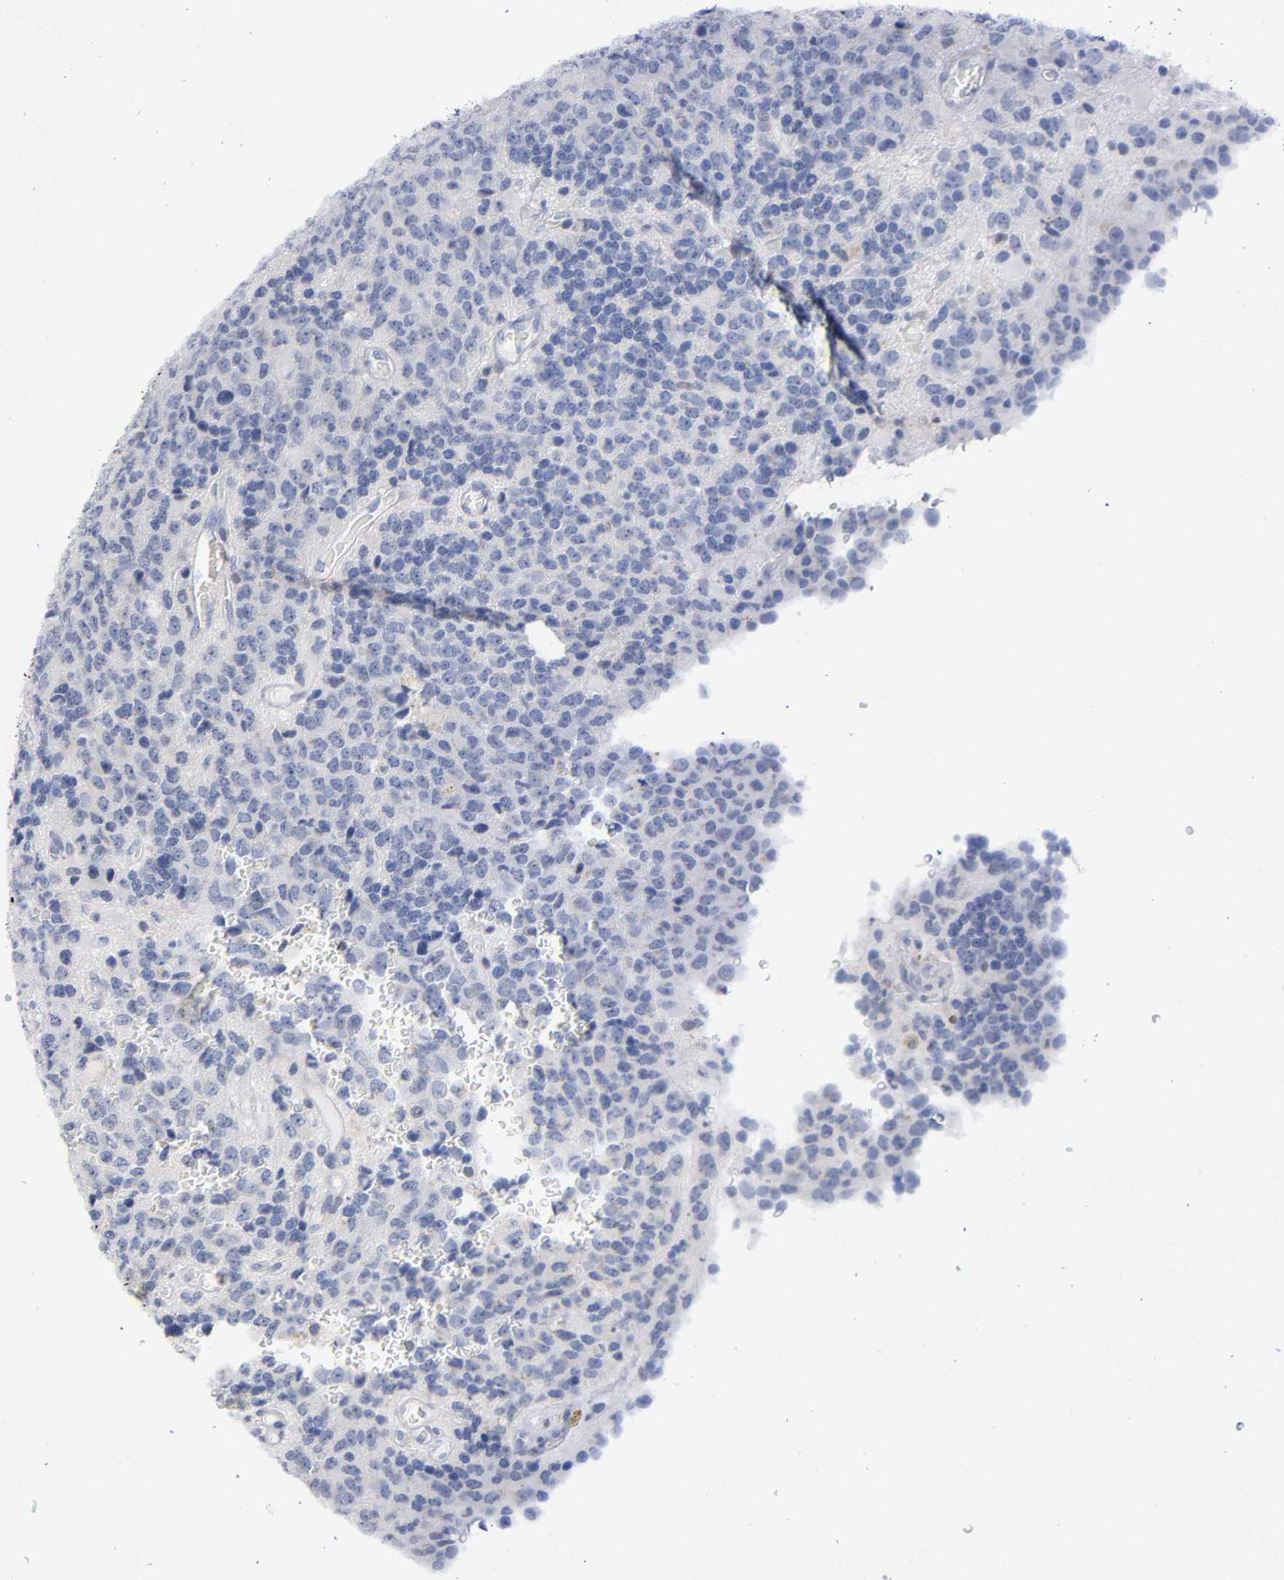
{"staining": {"intensity": "negative", "quantity": "none", "location": "none"}, "tissue": "glioma", "cell_type": "Tumor cells", "image_type": "cancer", "snomed": [{"axis": "morphology", "description": "Glioma, malignant, High grade"}, {"axis": "topography", "description": "pancreas cauda"}], "caption": "Photomicrograph shows no protein expression in tumor cells of malignant high-grade glioma tissue.", "gene": "RUNX1", "patient": {"sex": "male", "age": 60}}